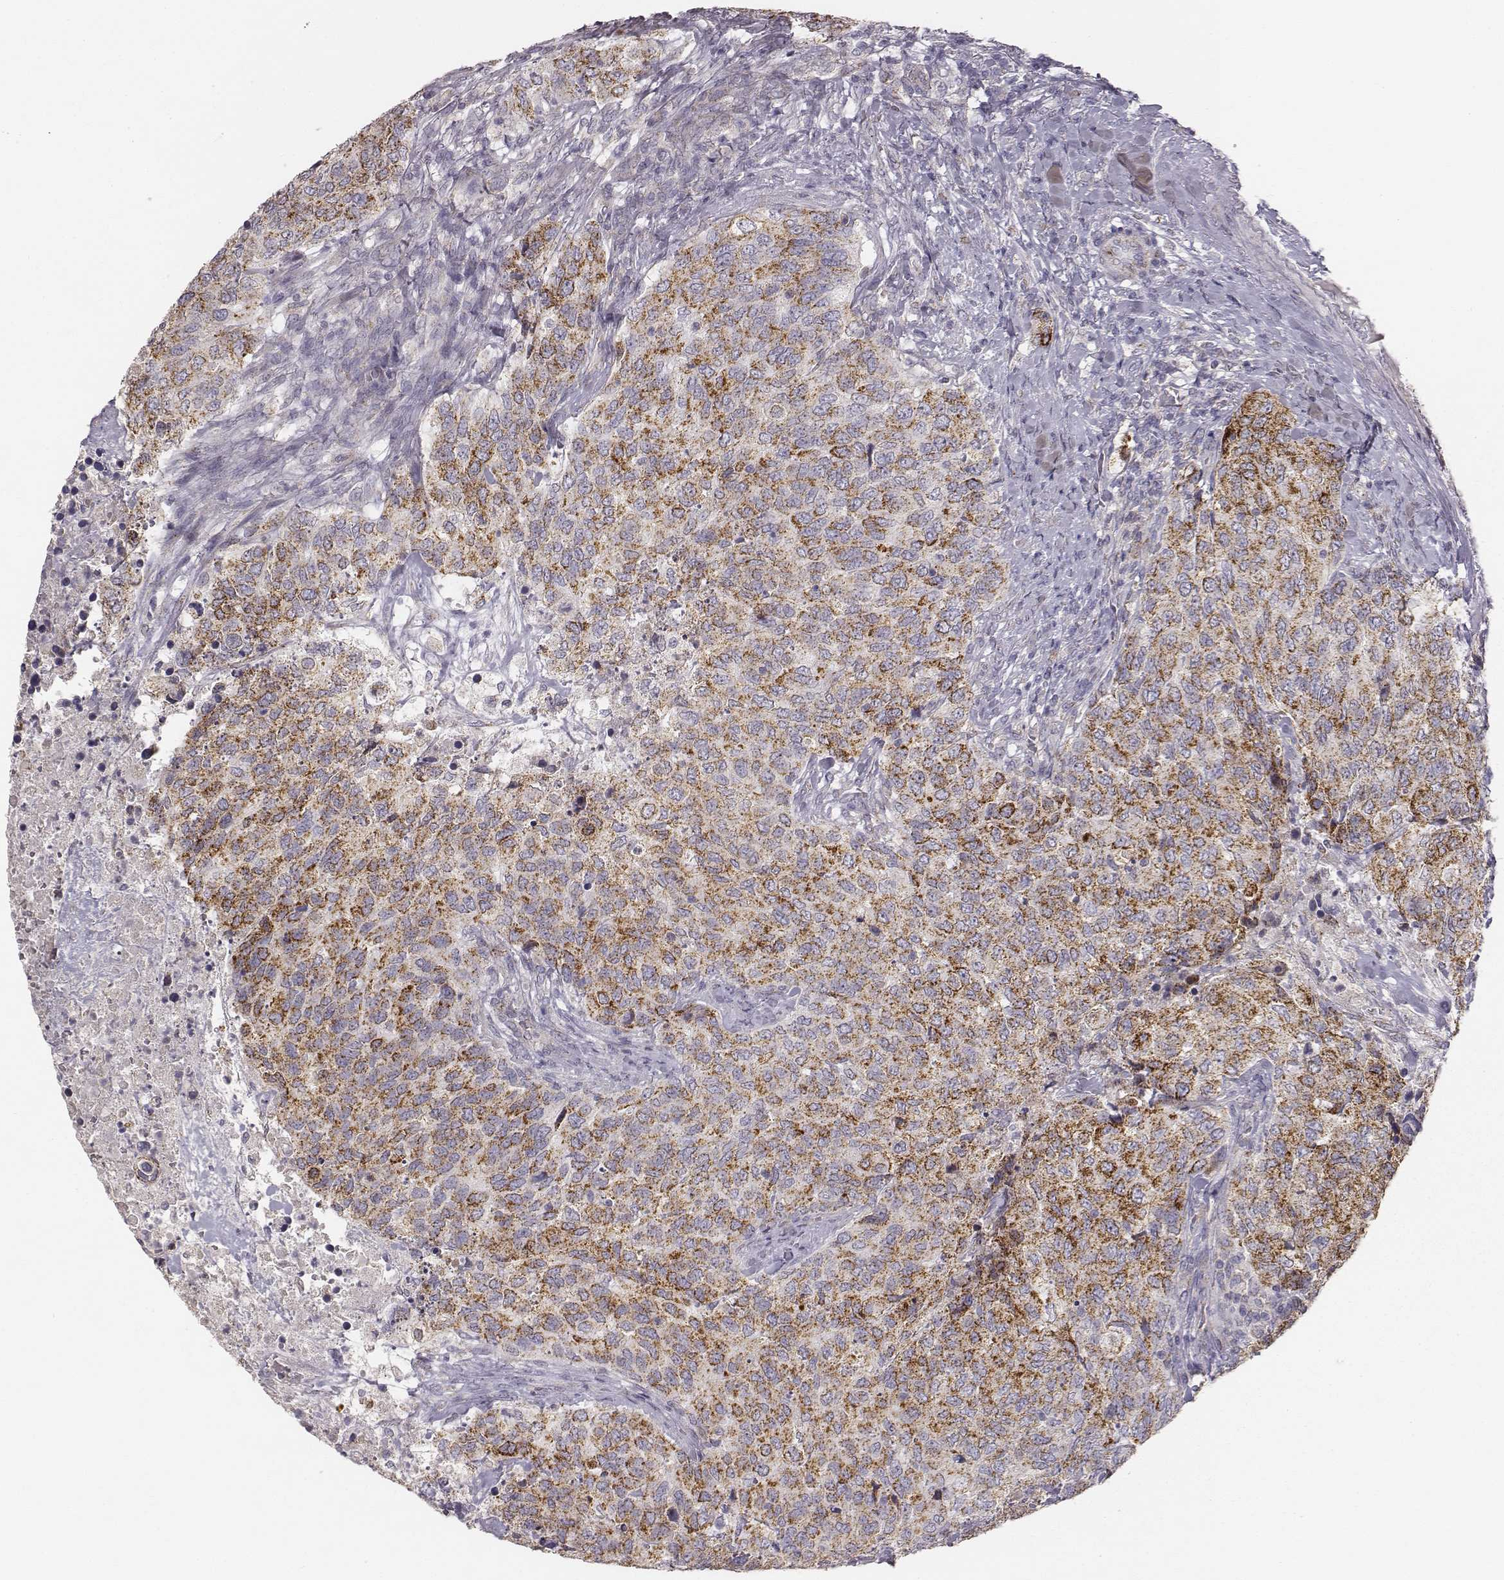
{"staining": {"intensity": "strong", "quantity": ">75%", "location": "cytoplasmic/membranous"}, "tissue": "urothelial cancer", "cell_type": "Tumor cells", "image_type": "cancer", "snomed": [{"axis": "morphology", "description": "Urothelial carcinoma, High grade"}, {"axis": "topography", "description": "Urinary bladder"}], "caption": "An immunohistochemistry (IHC) micrograph of neoplastic tissue is shown. Protein staining in brown labels strong cytoplasmic/membranous positivity in urothelial cancer within tumor cells.", "gene": "ABCD3", "patient": {"sex": "female", "age": 78}}